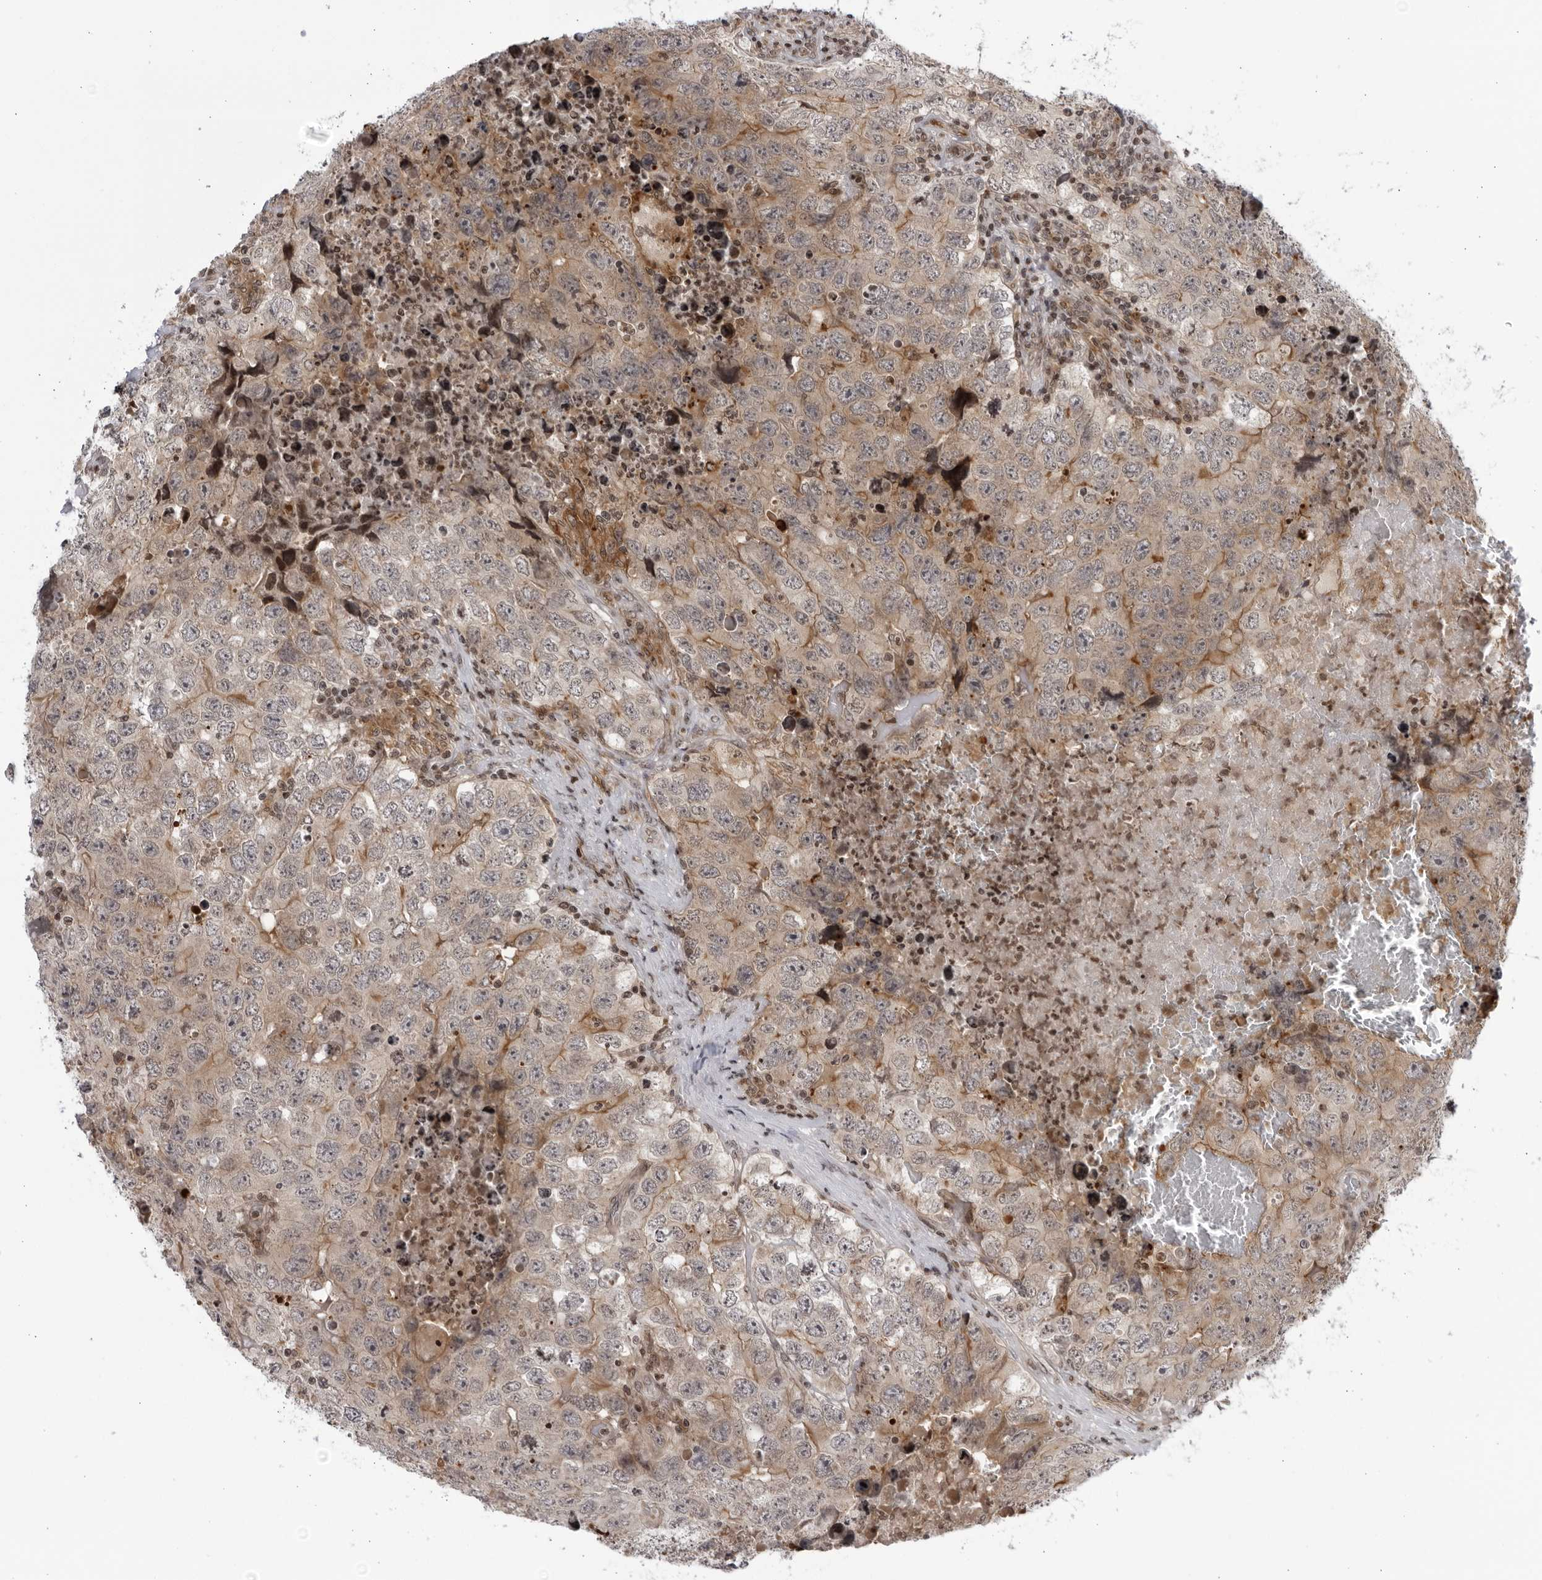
{"staining": {"intensity": "weak", "quantity": "<25%", "location": "cytoplasmic/membranous"}, "tissue": "testis cancer", "cell_type": "Tumor cells", "image_type": "cancer", "snomed": [{"axis": "morphology", "description": "Seminoma, NOS"}, {"axis": "morphology", "description": "Carcinoma, Embryonal, NOS"}, {"axis": "topography", "description": "Testis"}], "caption": "This is an immunohistochemistry (IHC) image of embryonal carcinoma (testis). There is no staining in tumor cells.", "gene": "DTL", "patient": {"sex": "male", "age": 43}}